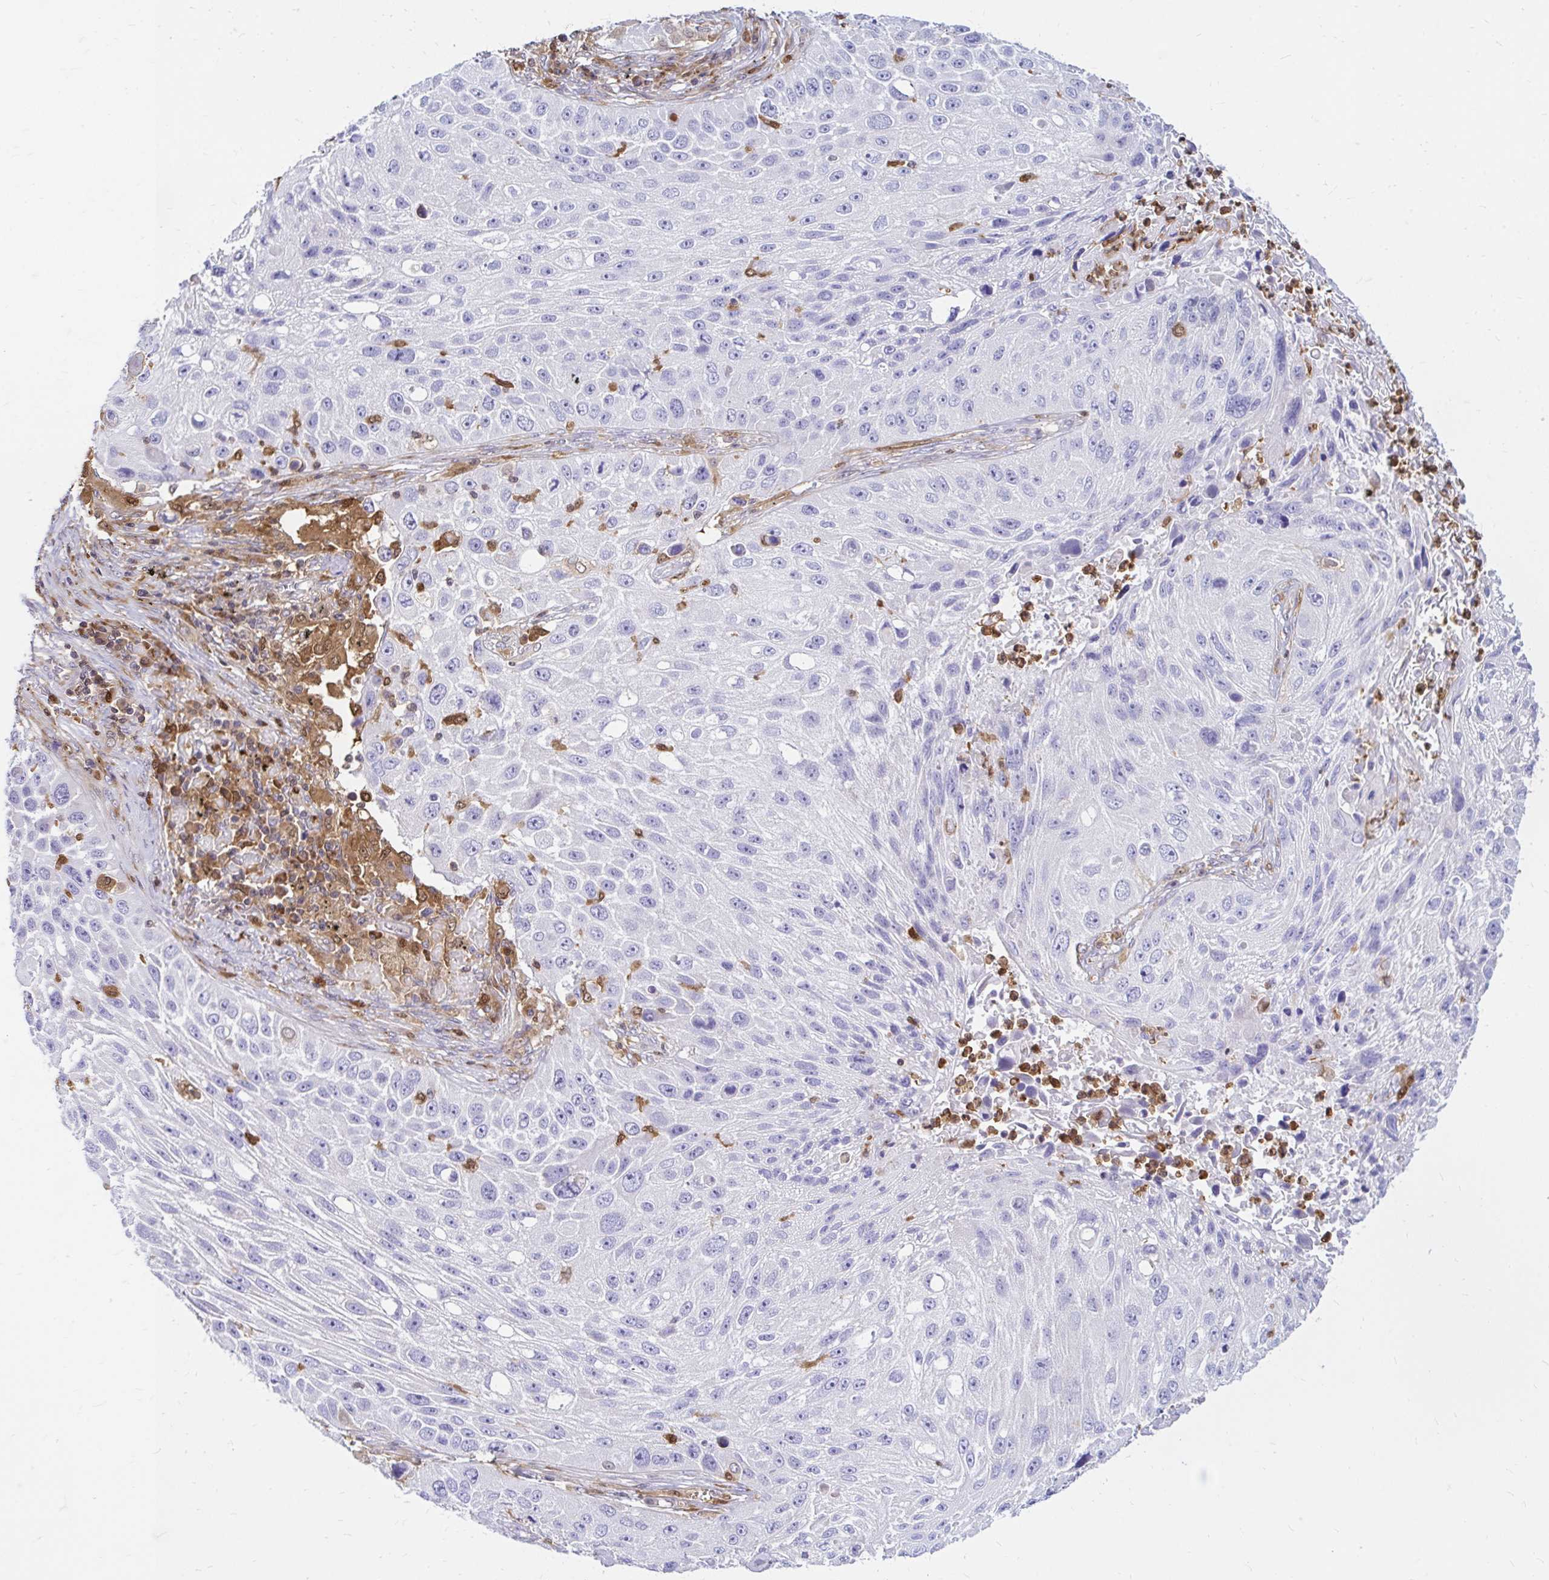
{"staining": {"intensity": "negative", "quantity": "none", "location": "none"}, "tissue": "lung cancer", "cell_type": "Tumor cells", "image_type": "cancer", "snomed": [{"axis": "morphology", "description": "Normal morphology"}, {"axis": "morphology", "description": "Squamous cell carcinoma, NOS"}, {"axis": "topography", "description": "Lymph node"}, {"axis": "topography", "description": "Lung"}], "caption": "IHC histopathology image of neoplastic tissue: human lung squamous cell carcinoma stained with DAB displays no significant protein expression in tumor cells.", "gene": "PYCARD", "patient": {"sex": "male", "age": 67}}